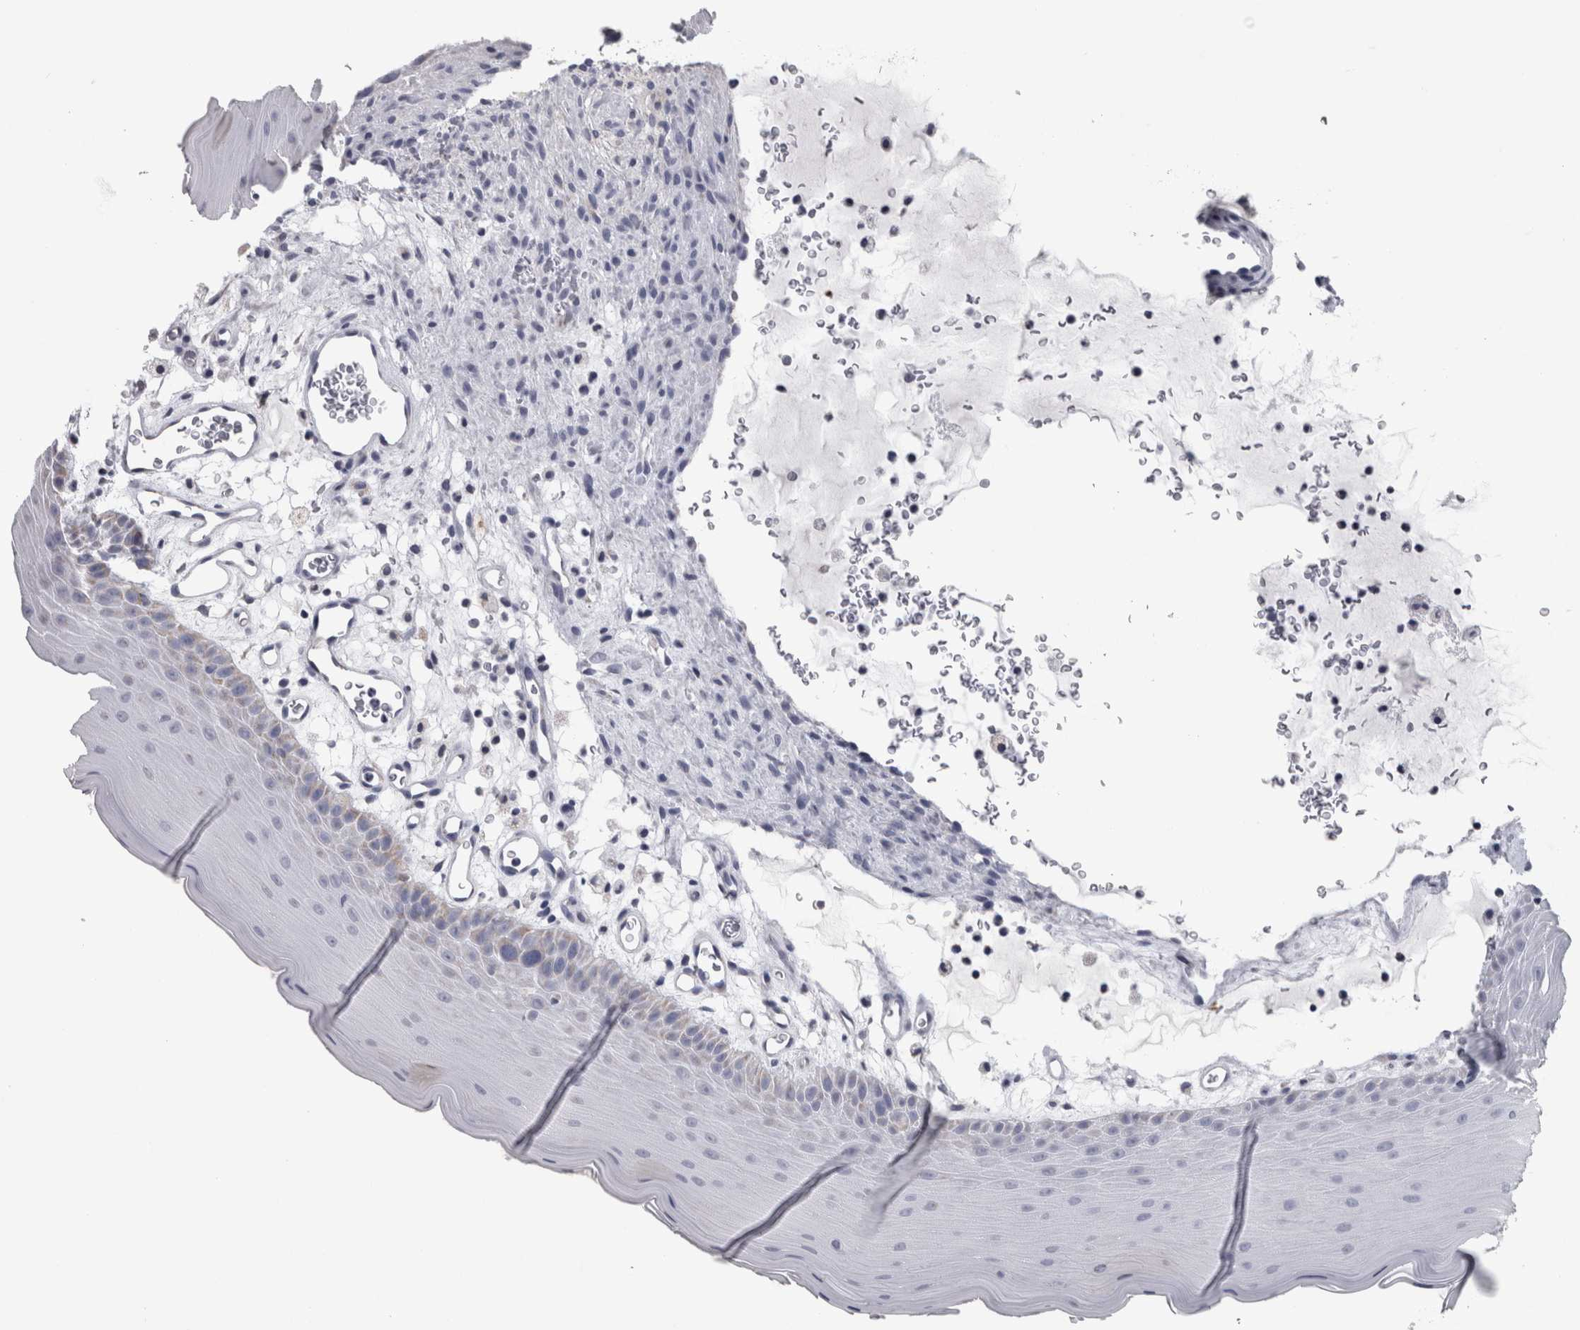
{"staining": {"intensity": "negative", "quantity": "none", "location": "none"}, "tissue": "oral mucosa", "cell_type": "Squamous epithelial cells", "image_type": "normal", "snomed": [{"axis": "morphology", "description": "Normal tissue, NOS"}, {"axis": "topography", "description": "Oral tissue"}], "caption": "Immunohistochemistry (IHC) of unremarkable oral mucosa reveals no expression in squamous epithelial cells.", "gene": "DBT", "patient": {"sex": "male", "age": 13}}